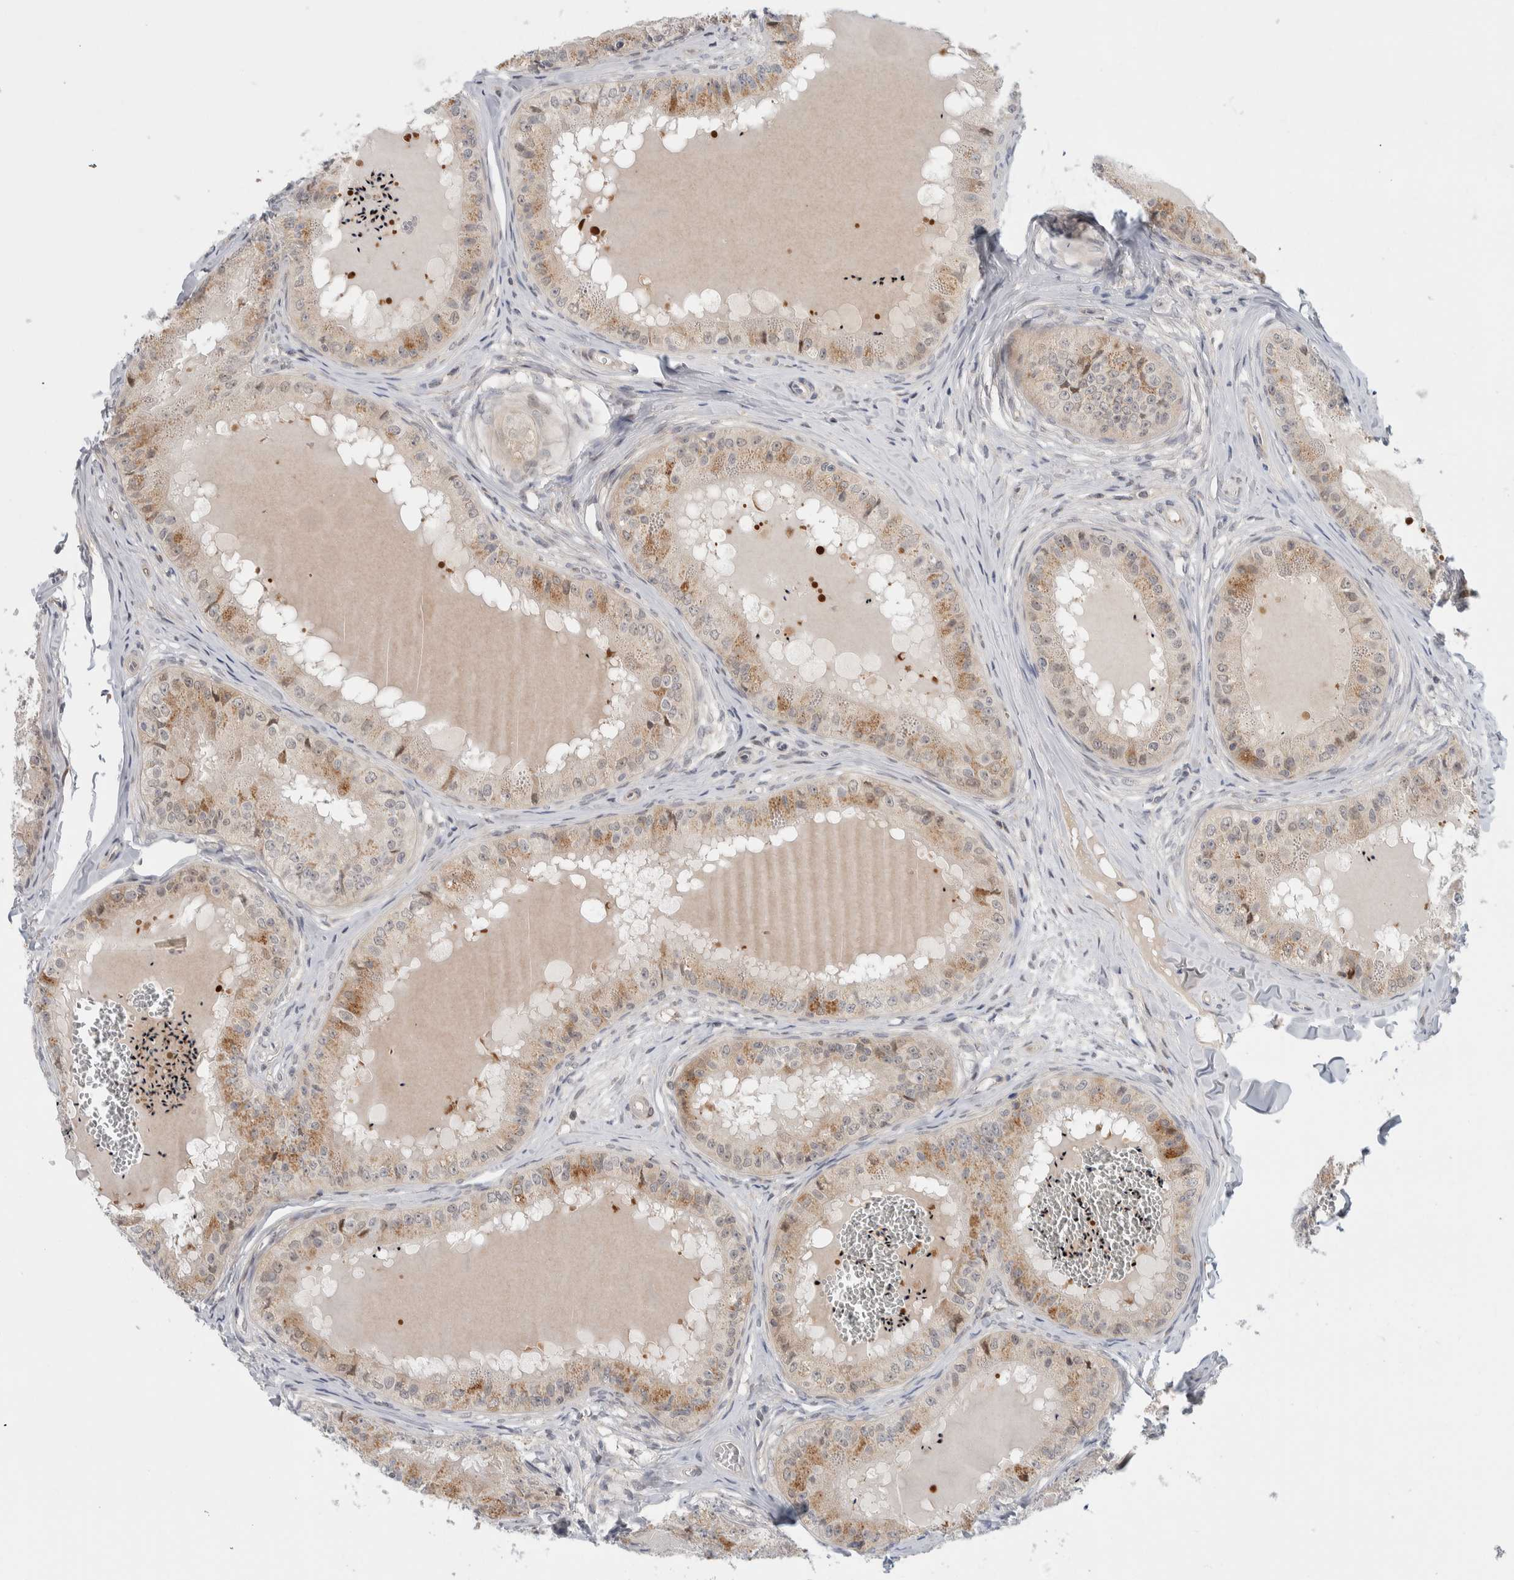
{"staining": {"intensity": "moderate", "quantity": "25%-75%", "location": "cytoplasmic/membranous"}, "tissue": "epididymis", "cell_type": "Glandular cells", "image_type": "normal", "snomed": [{"axis": "morphology", "description": "Normal tissue, NOS"}, {"axis": "topography", "description": "Epididymis"}], "caption": "The photomicrograph exhibits staining of benign epididymis, revealing moderate cytoplasmic/membranous protein positivity (brown color) within glandular cells.", "gene": "NCR3LG1", "patient": {"sex": "male", "age": 31}}